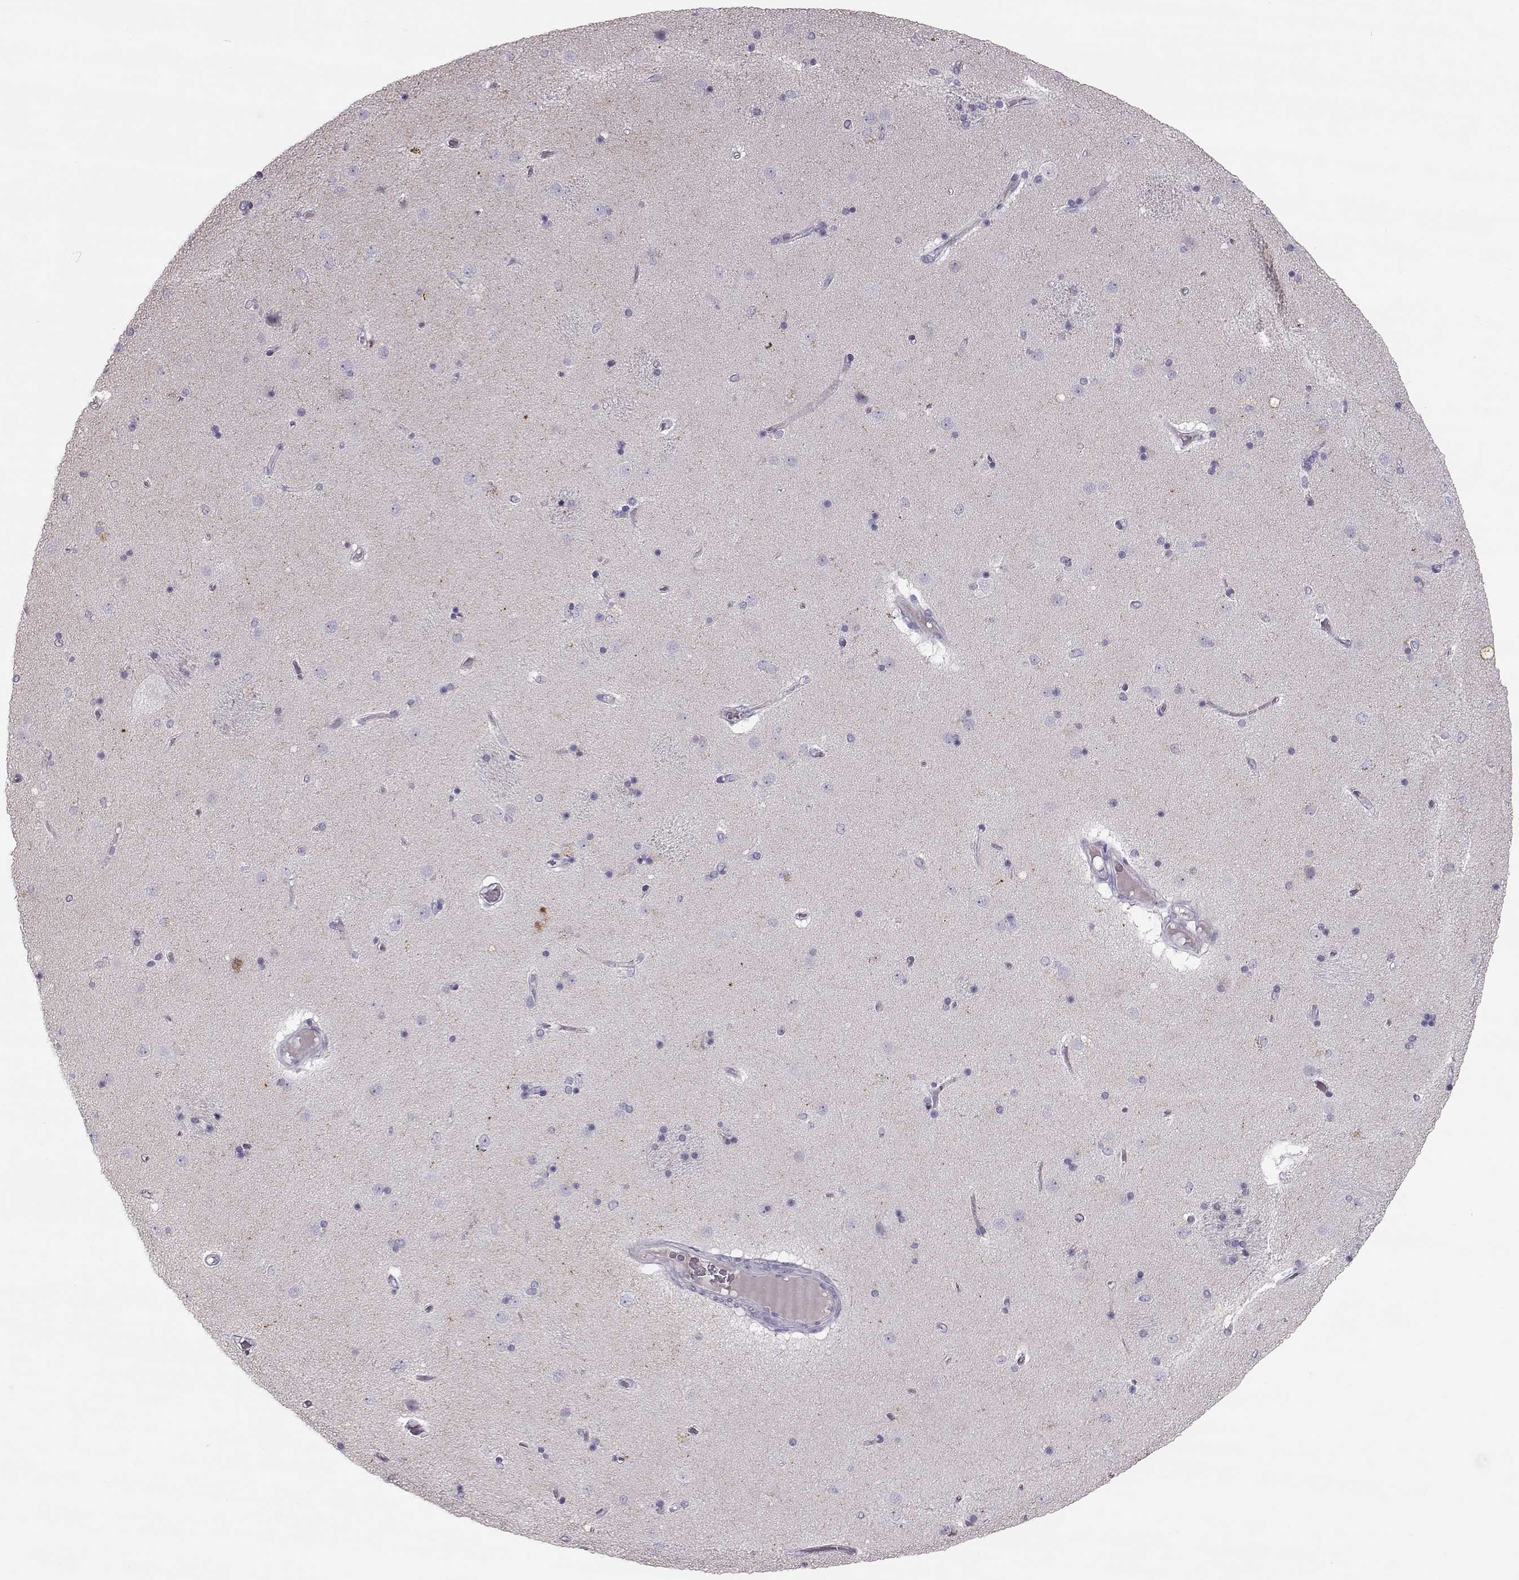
{"staining": {"intensity": "negative", "quantity": "none", "location": "none"}, "tissue": "caudate", "cell_type": "Glial cells", "image_type": "normal", "snomed": [{"axis": "morphology", "description": "Normal tissue, NOS"}, {"axis": "topography", "description": "Lateral ventricle wall"}], "caption": "This is a micrograph of immunohistochemistry staining of benign caudate, which shows no positivity in glial cells.", "gene": "NPTXR", "patient": {"sex": "male", "age": 54}}